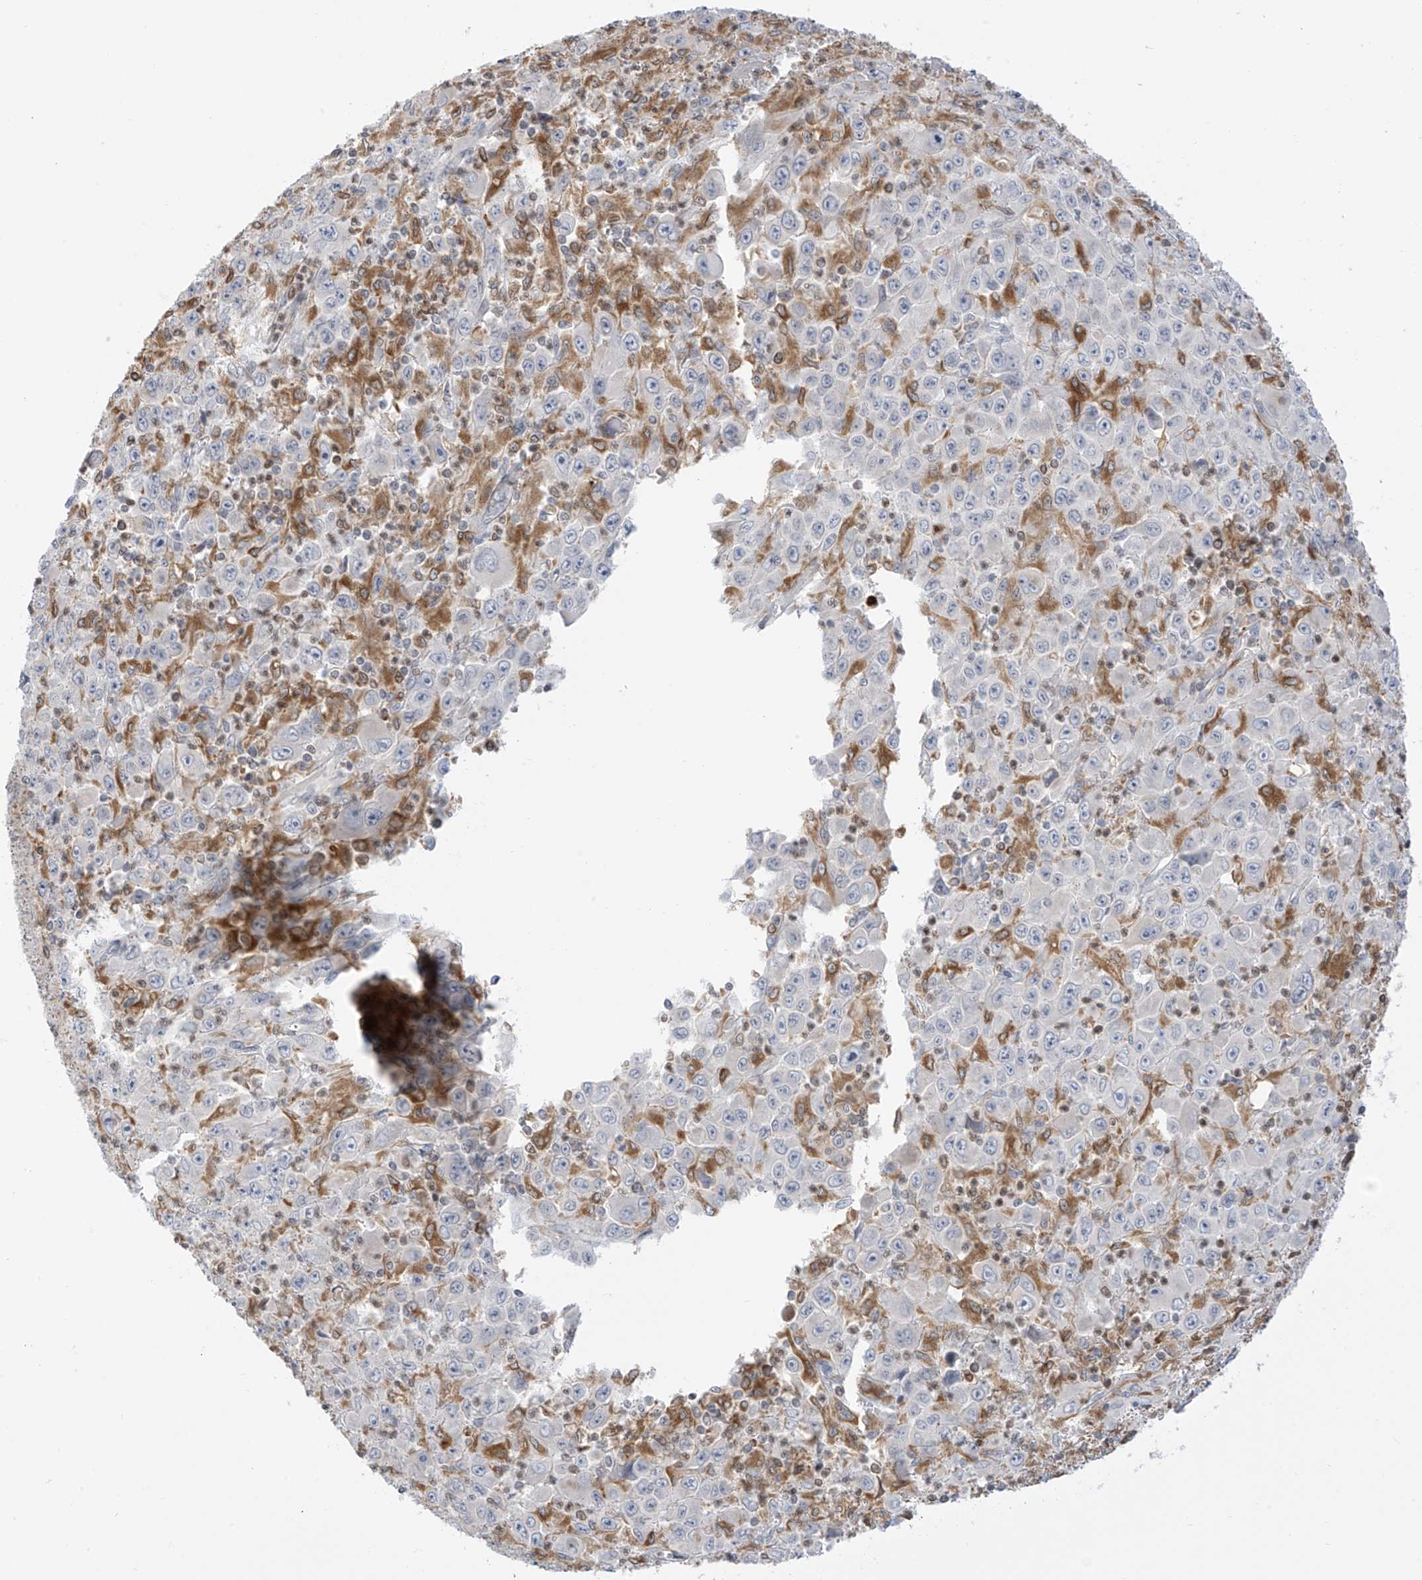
{"staining": {"intensity": "negative", "quantity": "none", "location": "none"}, "tissue": "melanoma", "cell_type": "Tumor cells", "image_type": "cancer", "snomed": [{"axis": "morphology", "description": "Malignant melanoma, Metastatic site"}, {"axis": "topography", "description": "Skin"}], "caption": "An image of human melanoma is negative for staining in tumor cells. (DAB IHC, high magnification).", "gene": "TBXAS1", "patient": {"sex": "female", "age": 56}}